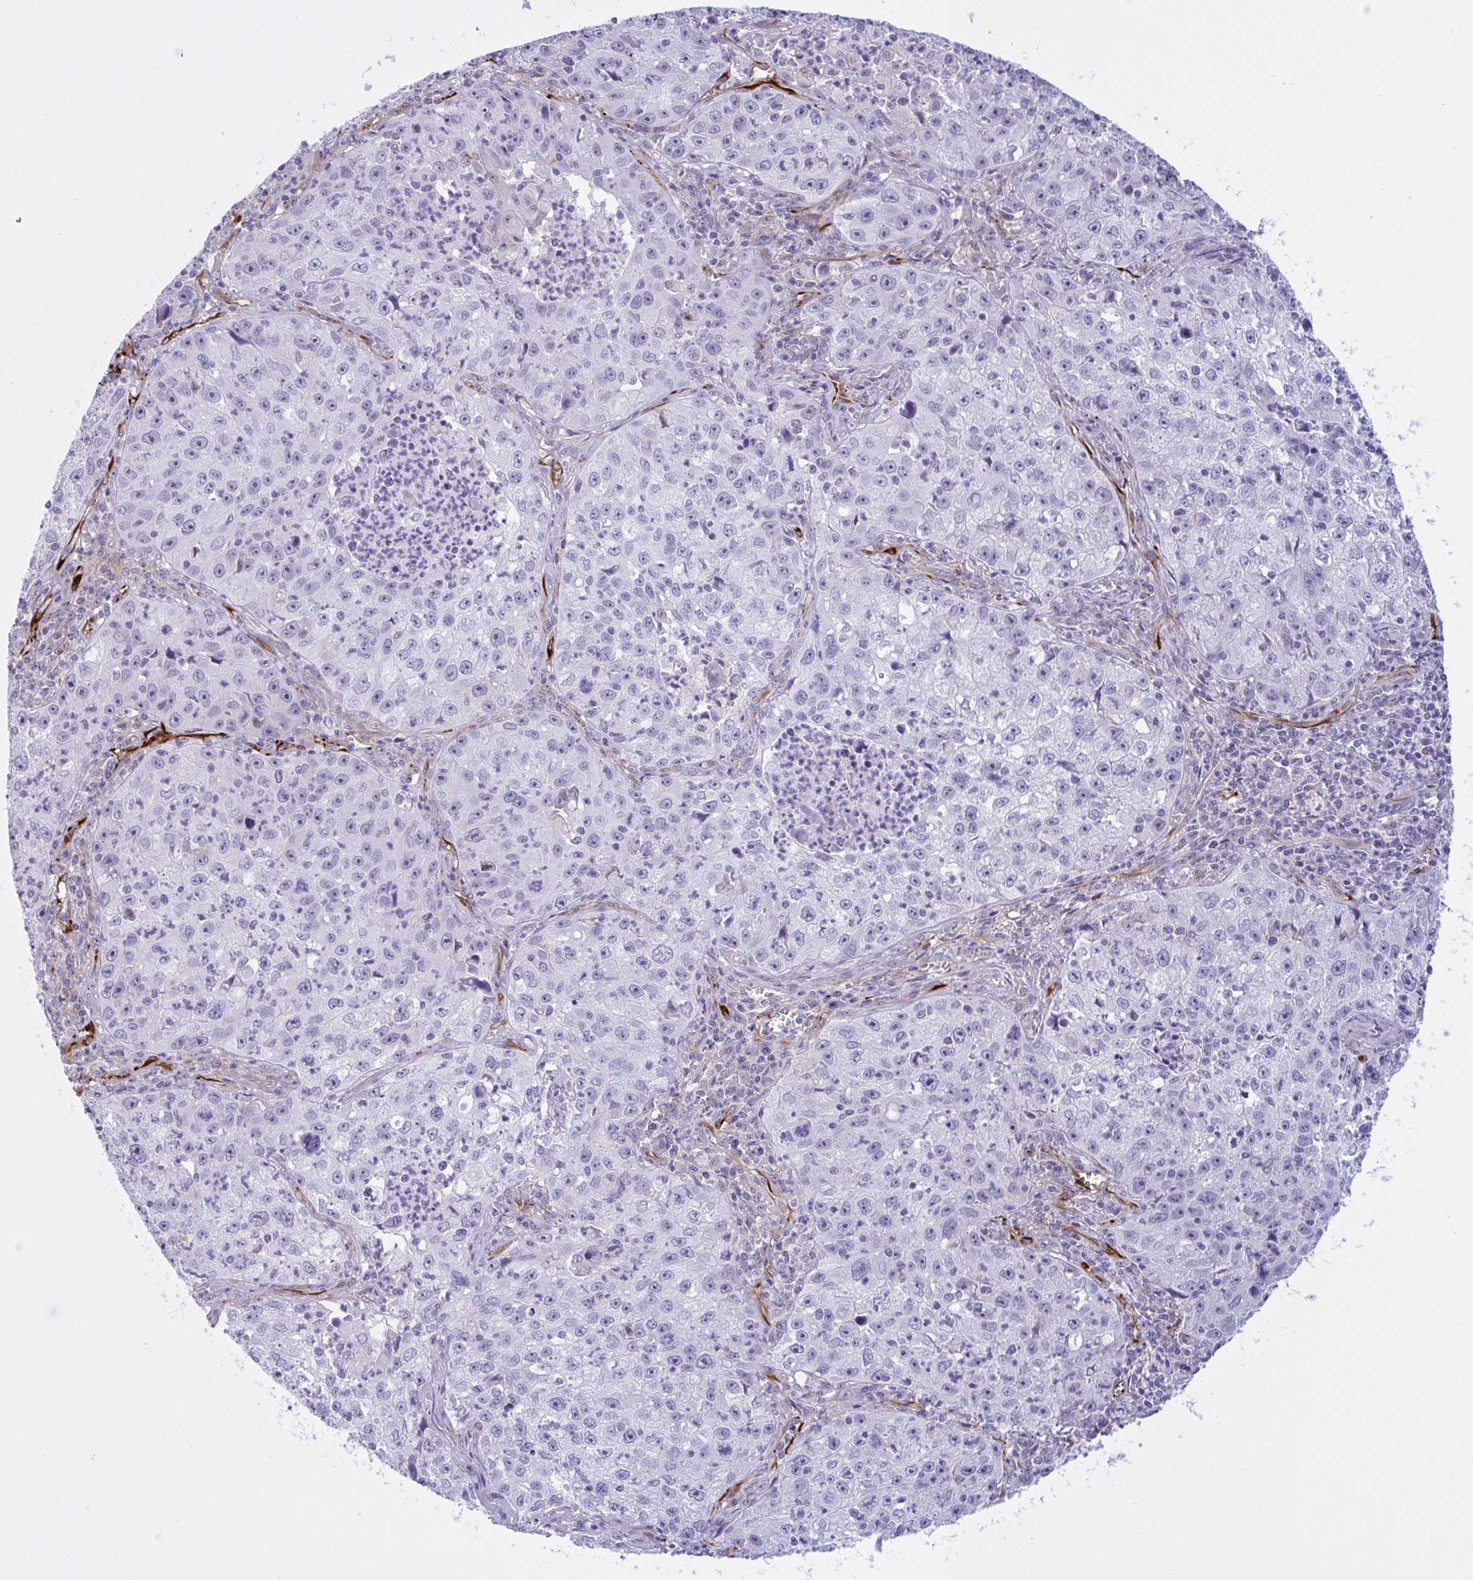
{"staining": {"intensity": "negative", "quantity": "none", "location": "none"}, "tissue": "lung cancer", "cell_type": "Tumor cells", "image_type": "cancer", "snomed": [{"axis": "morphology", "description": "Squamous cell carcinoma, NOS"}, {"axis": "topography", "description": "Lung"}], "caption": "Lung cancer (squamous cell carcinoma) was stained to show a protein in brown. There is no significant expression in tumor cells.", "gene": "PRRT4", "patient": {"sex": "male", "age": 71}}